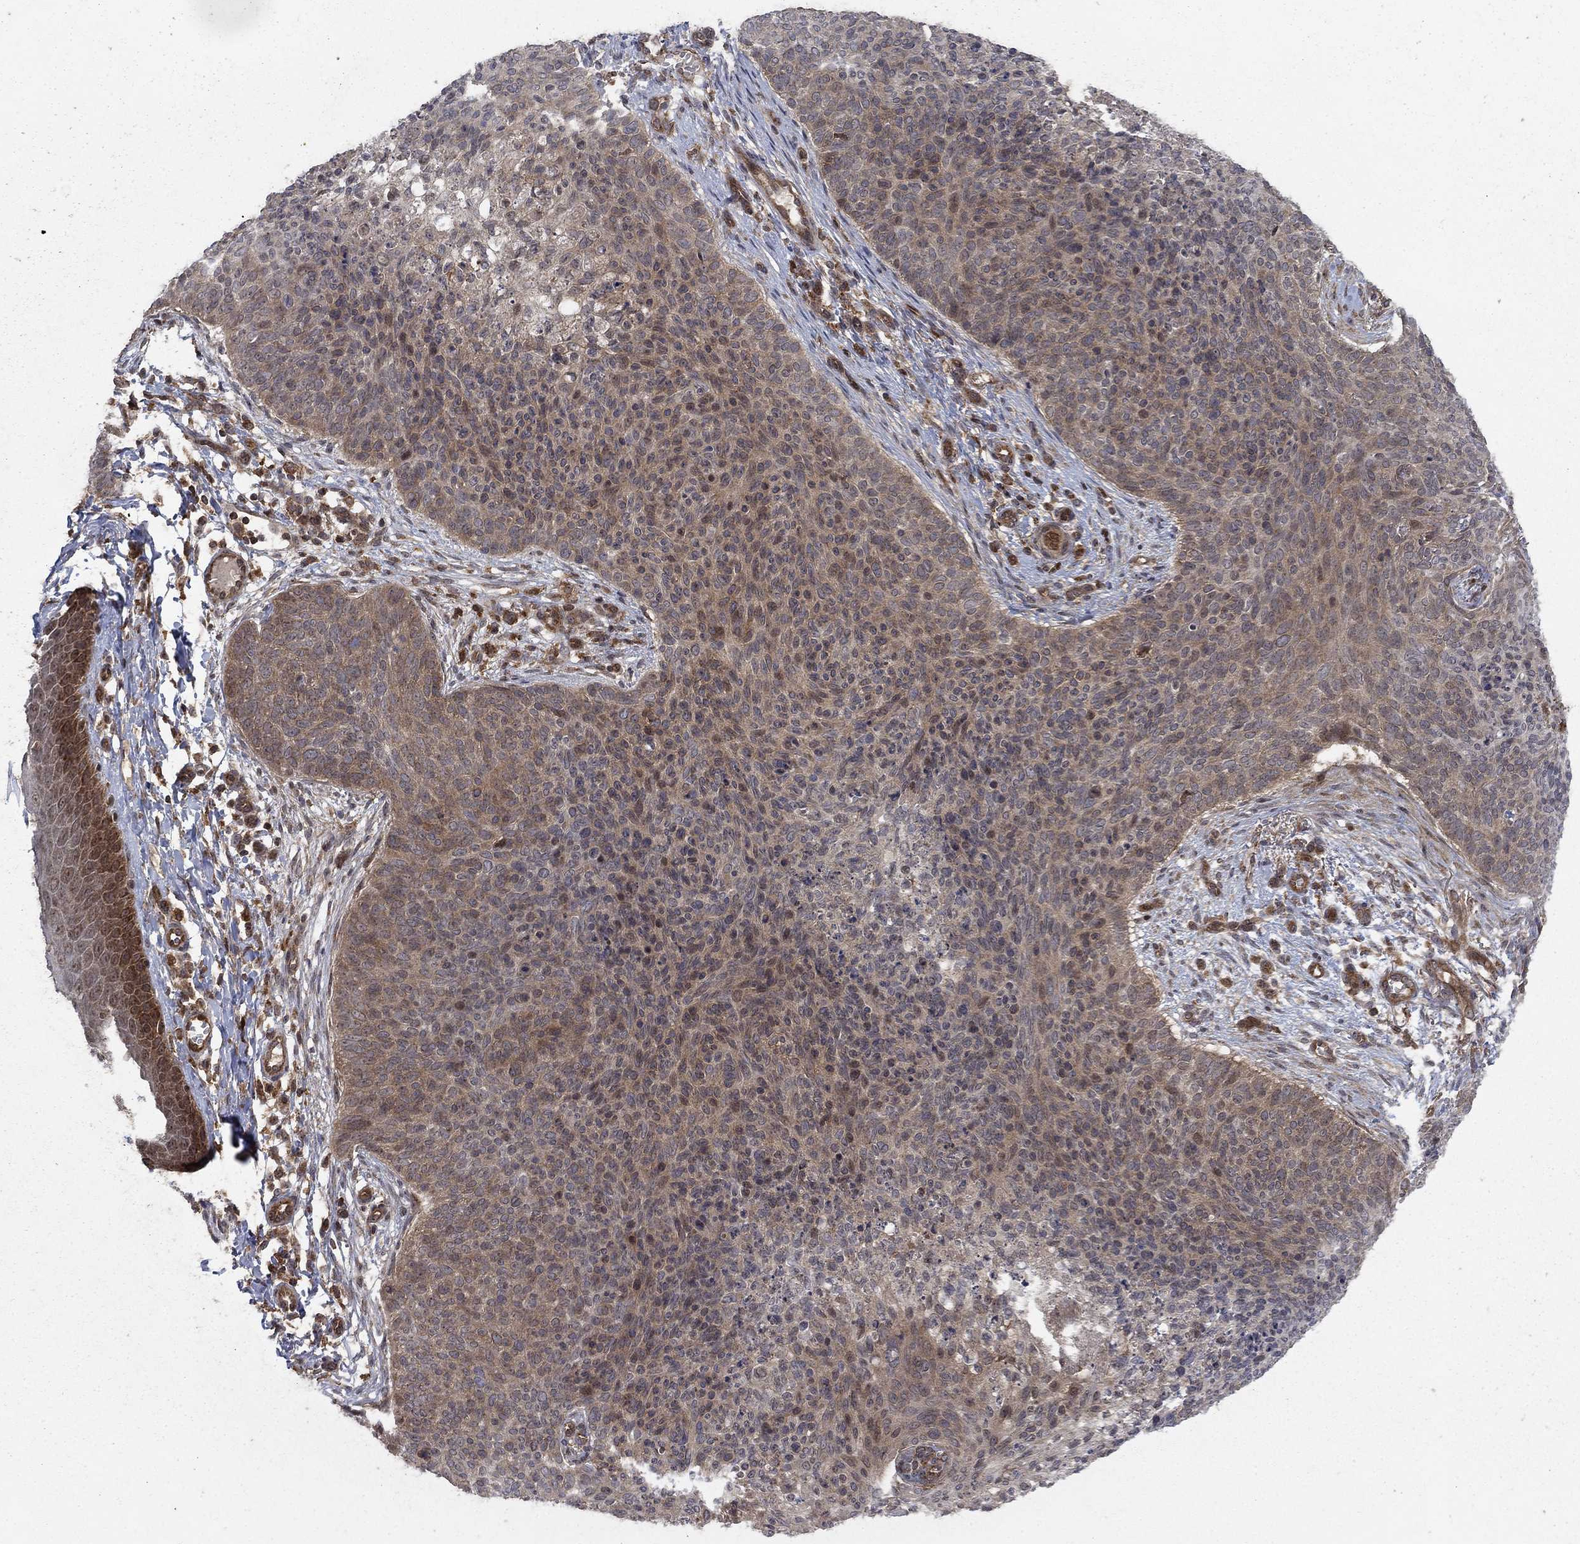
{"staining": {"intensity": "weak", "quantity": "25%-75%", "location": "cytoplasmic/membranous"}, "tissue": "skin cancer", "cell_type": "Tumor cells", "image_type": "cancer", "snomed": [{"axis": "morphology", "description": "Basal cell carcinoma"}, {"axis": "topography", "description": "Skin"}], "caption": "Skin basal cell carcinoma stained with immunohistochemistry exhibits weak cytoplasmic/membranous positivity in approximately 25%-75% of tumor cells.", "gene": "IFI35", "patient": {"sex": "male", "age": 64}}